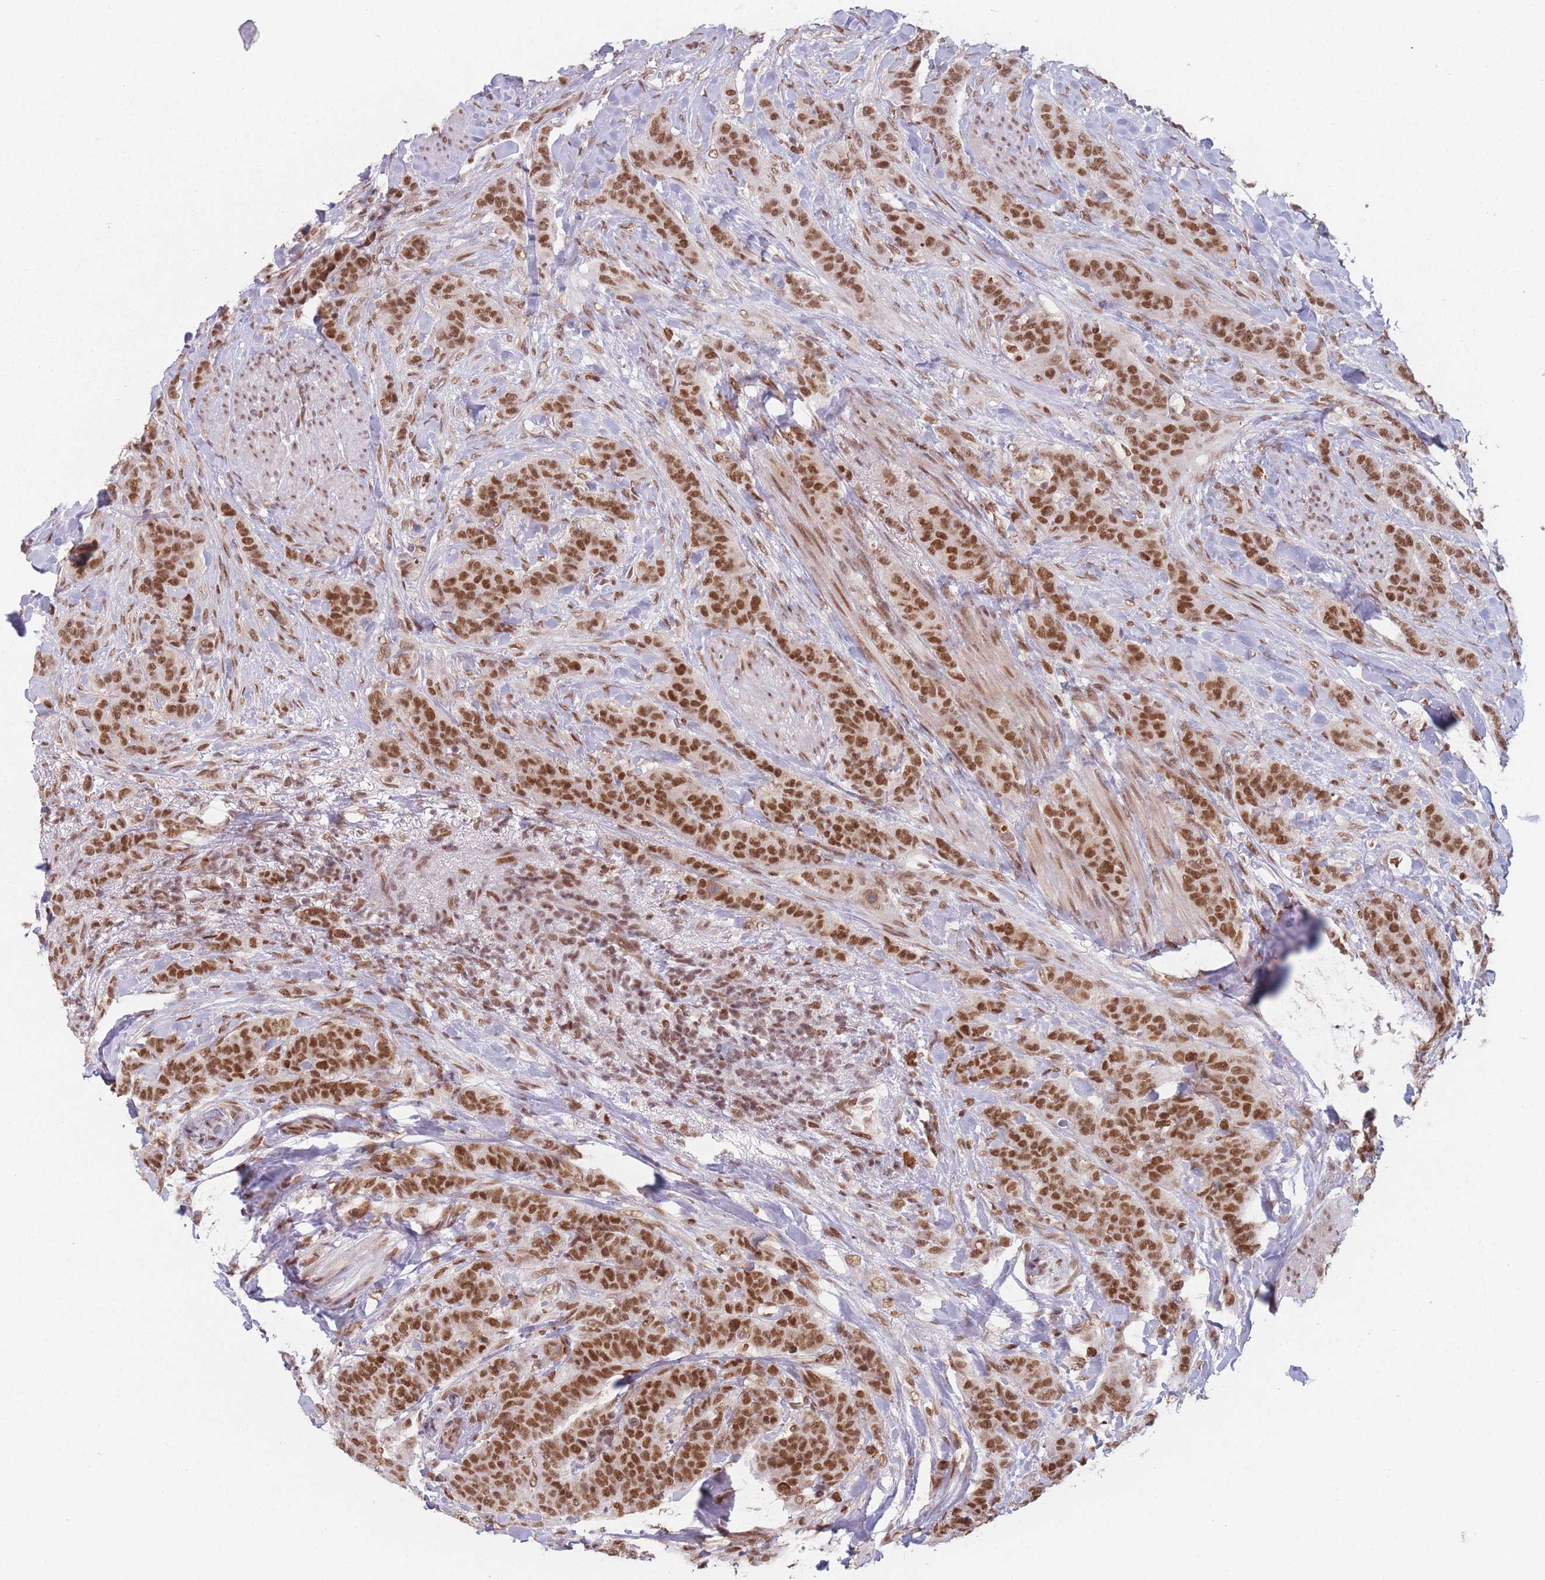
{"staining": {"intensity": "strong", "quantity": ">75%", "location": "nuclear"}, "tissue": "breast cancer", "cell_type": "Tumor cells", "image_type": "cancer", "snomed": [{"axis": "morphology", "description": "Duct carcinoma"}, {"axis": "topography", "description": "Breast"}], "caption": "Immunohistochemistry (IHC) histopathology image of neoplastic tissue: human breast cancer (intraductal carcinoma) stained using IHC reveals high levels of strong protein expression localized specifically in the nuclear of tumor cells, appearing as a nuclear brown color.", "gene": "SUPT6H", "patient": {"sex": "female", "age": 40}}